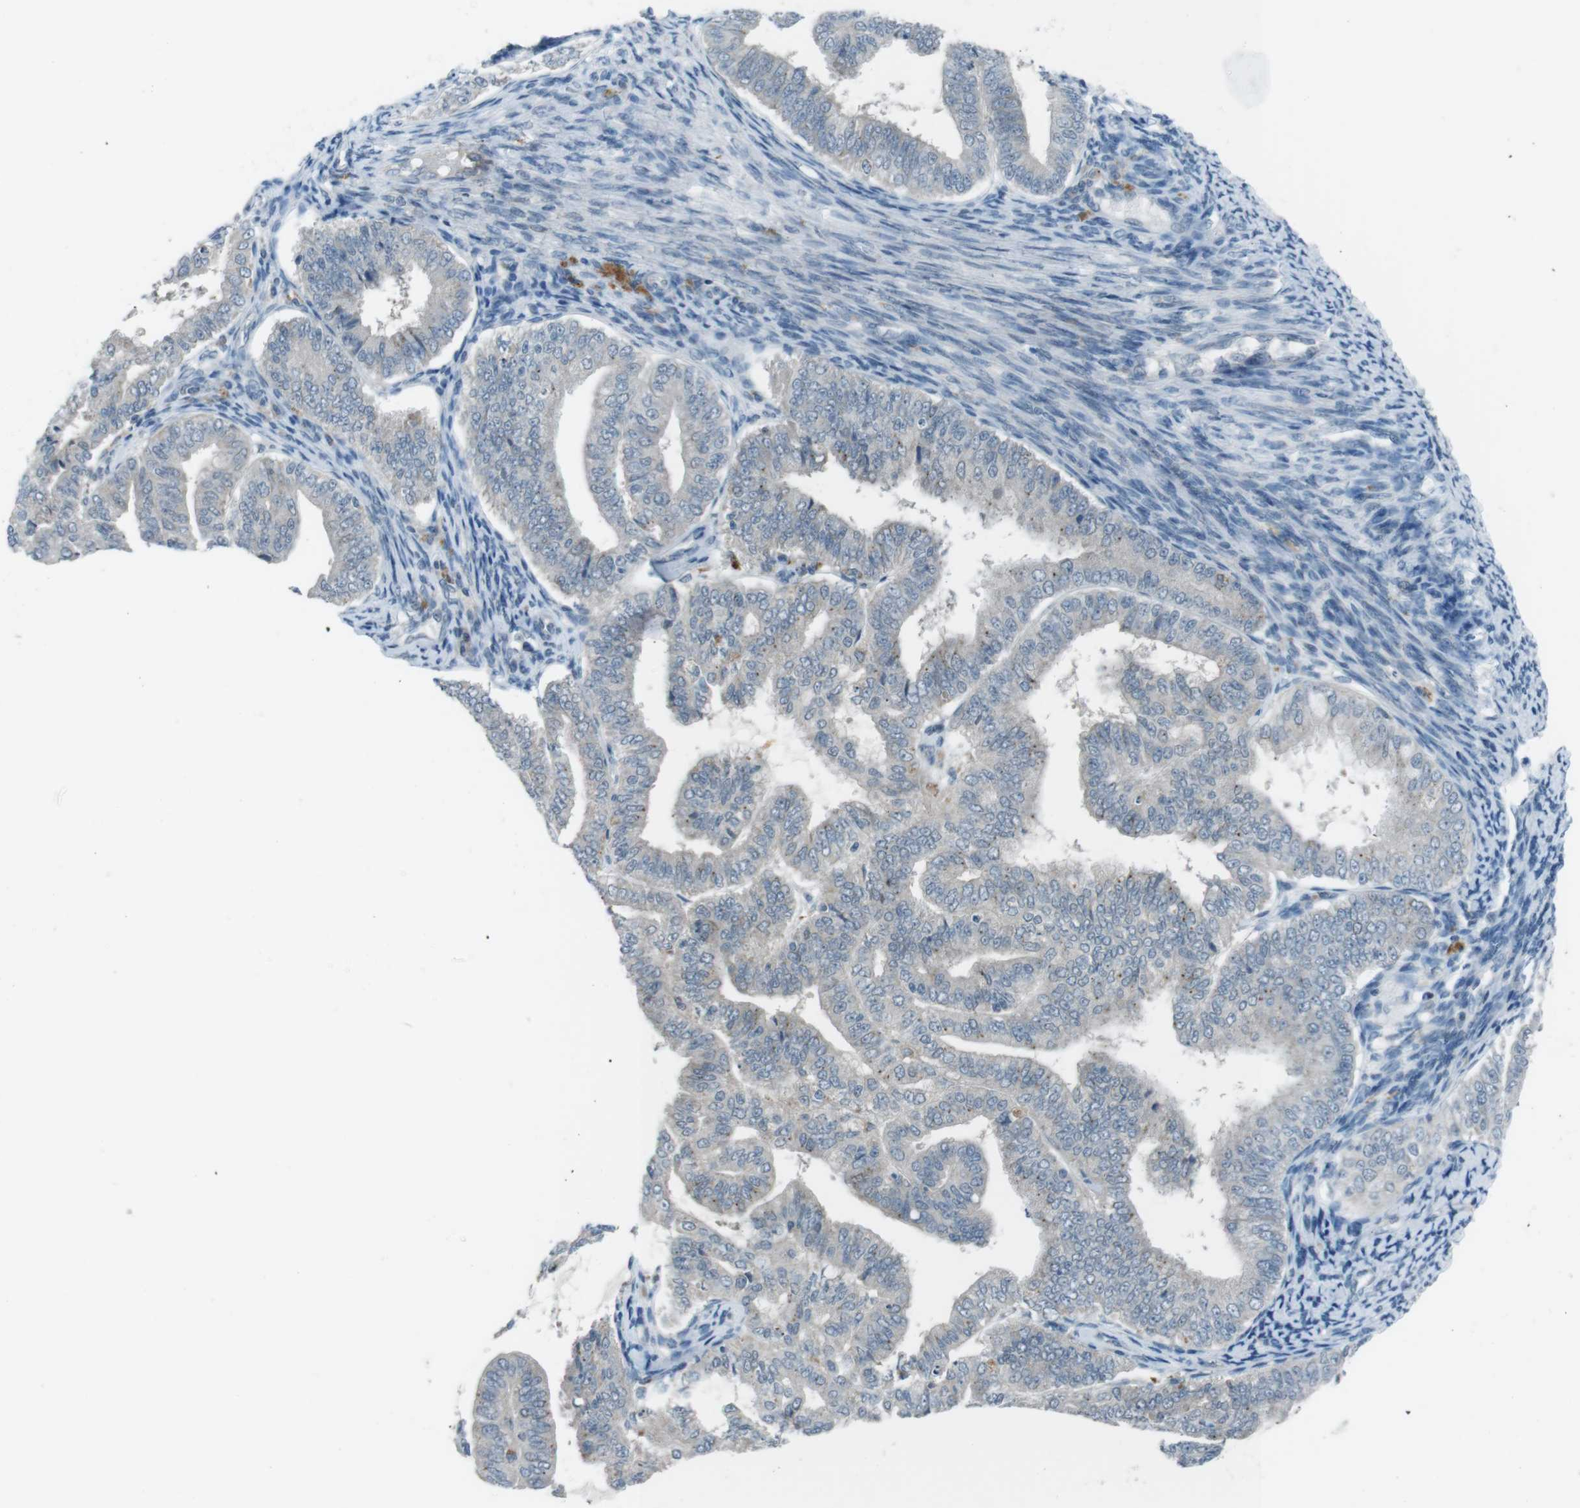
{"staining": {"intensity": "negative", "quantity": "none", "location": "none"}, "tissue": "endometrial cancer", "cell_type": "Tumor cells", "image_type": "cancer", "snomed": [{"axis": "morphology", "description": "Adenocarcinoma, NOS"}, {"axis": "topography", "description": "Endometrium"}], "caption": "There is no significant expression in tumor cells of endometrial cancer. The staining is performed using DAB brown chromogen with nuclei counter-stained in using hematoxylin.", "gene": "FCRLA", "patient": {"sex": "female", "age": 63}}